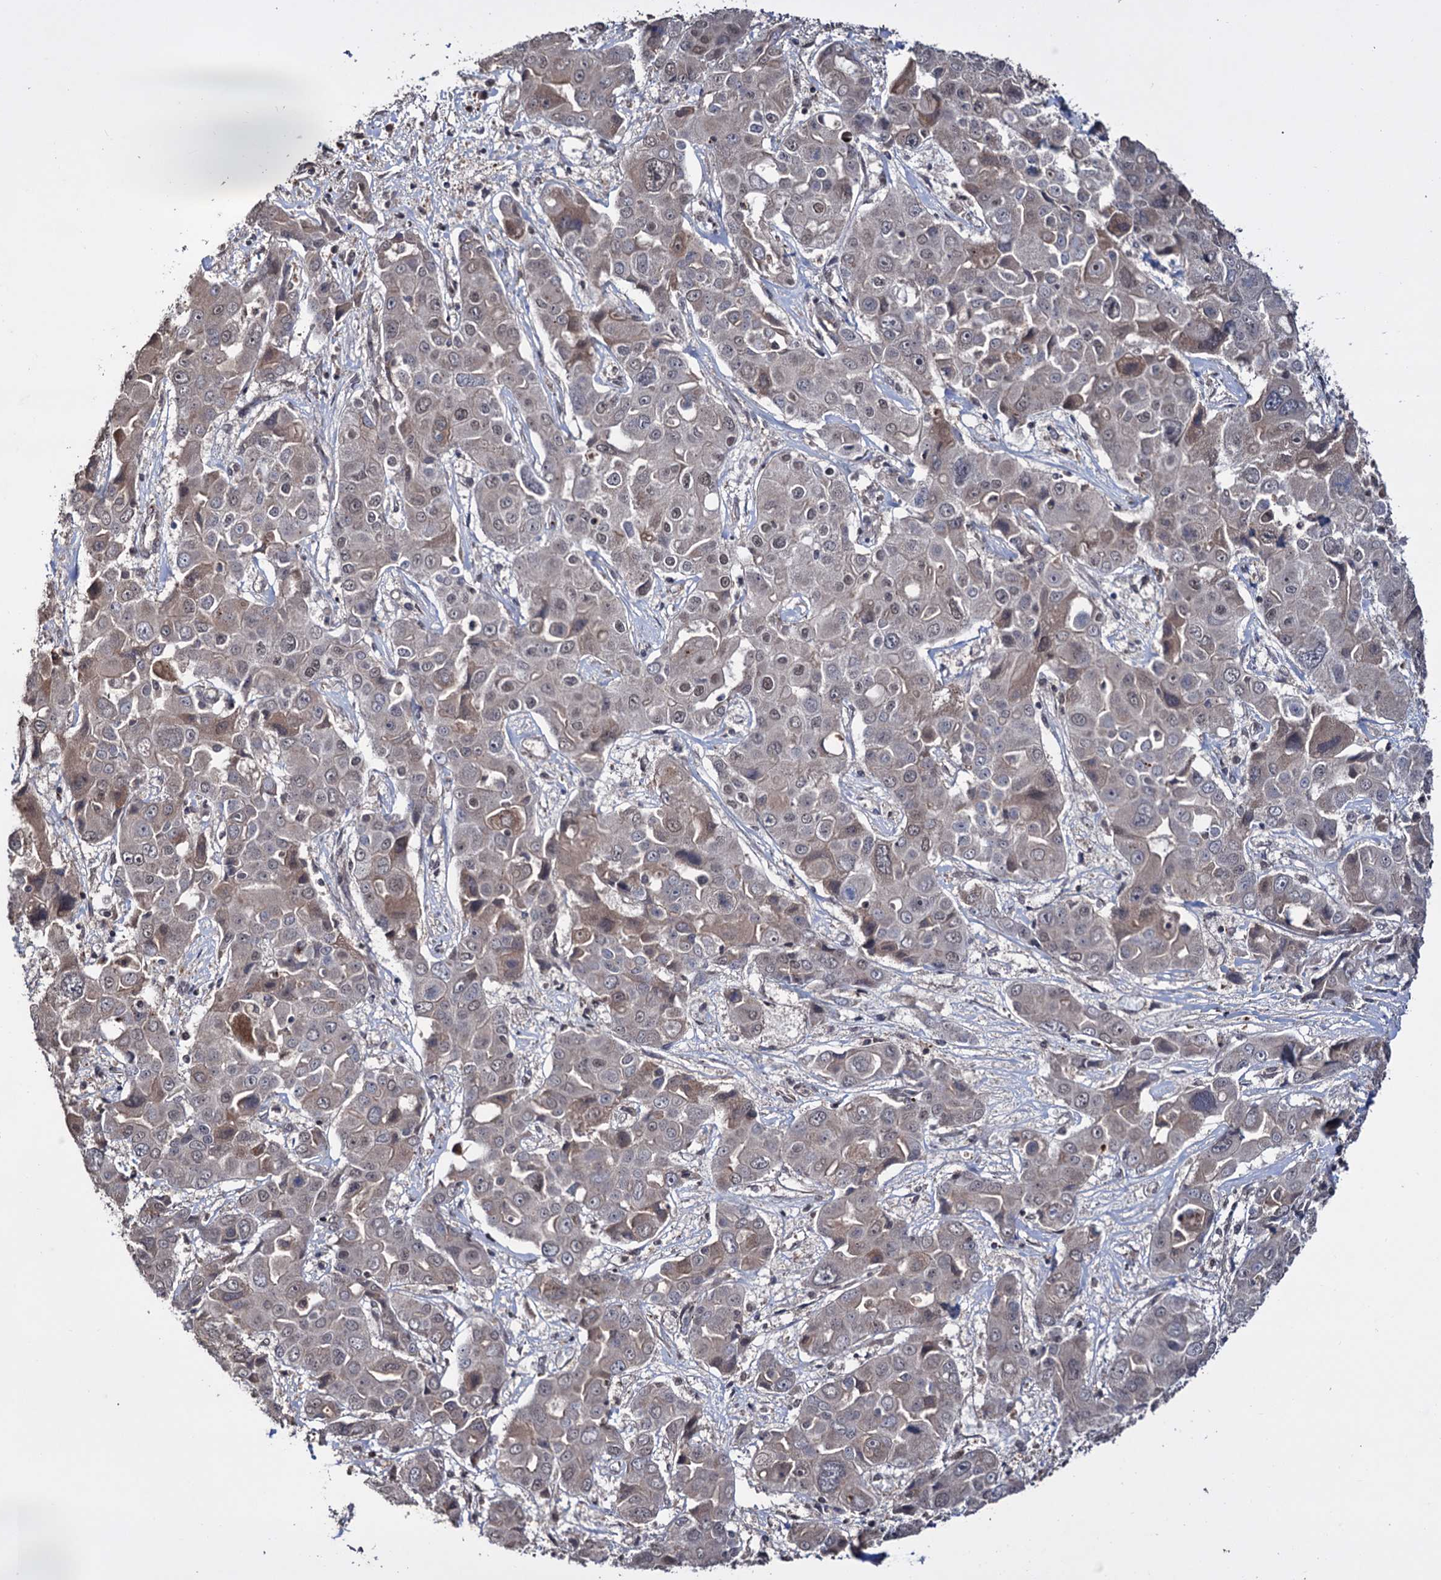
{"staining": {"intensity": "weak", "quantity": "<25%", "location": "cytoplasmic/membranous"}, "tissue": "liver cancer", "cell_type": "Tumor cells", "image_type": "cancer", "snomed": [{"axis": "morphology", "description": "Cholangiocarcinoma"}, {"axis": "topography", "description": "Liver"}], "caption": "The immunohistochemistry image has no significant staining in tumor cells of liver cancer (cholangiocarcinoma) tissue.", "gene": "KLF5", "patient": {"sex": "male", "age": 67}}